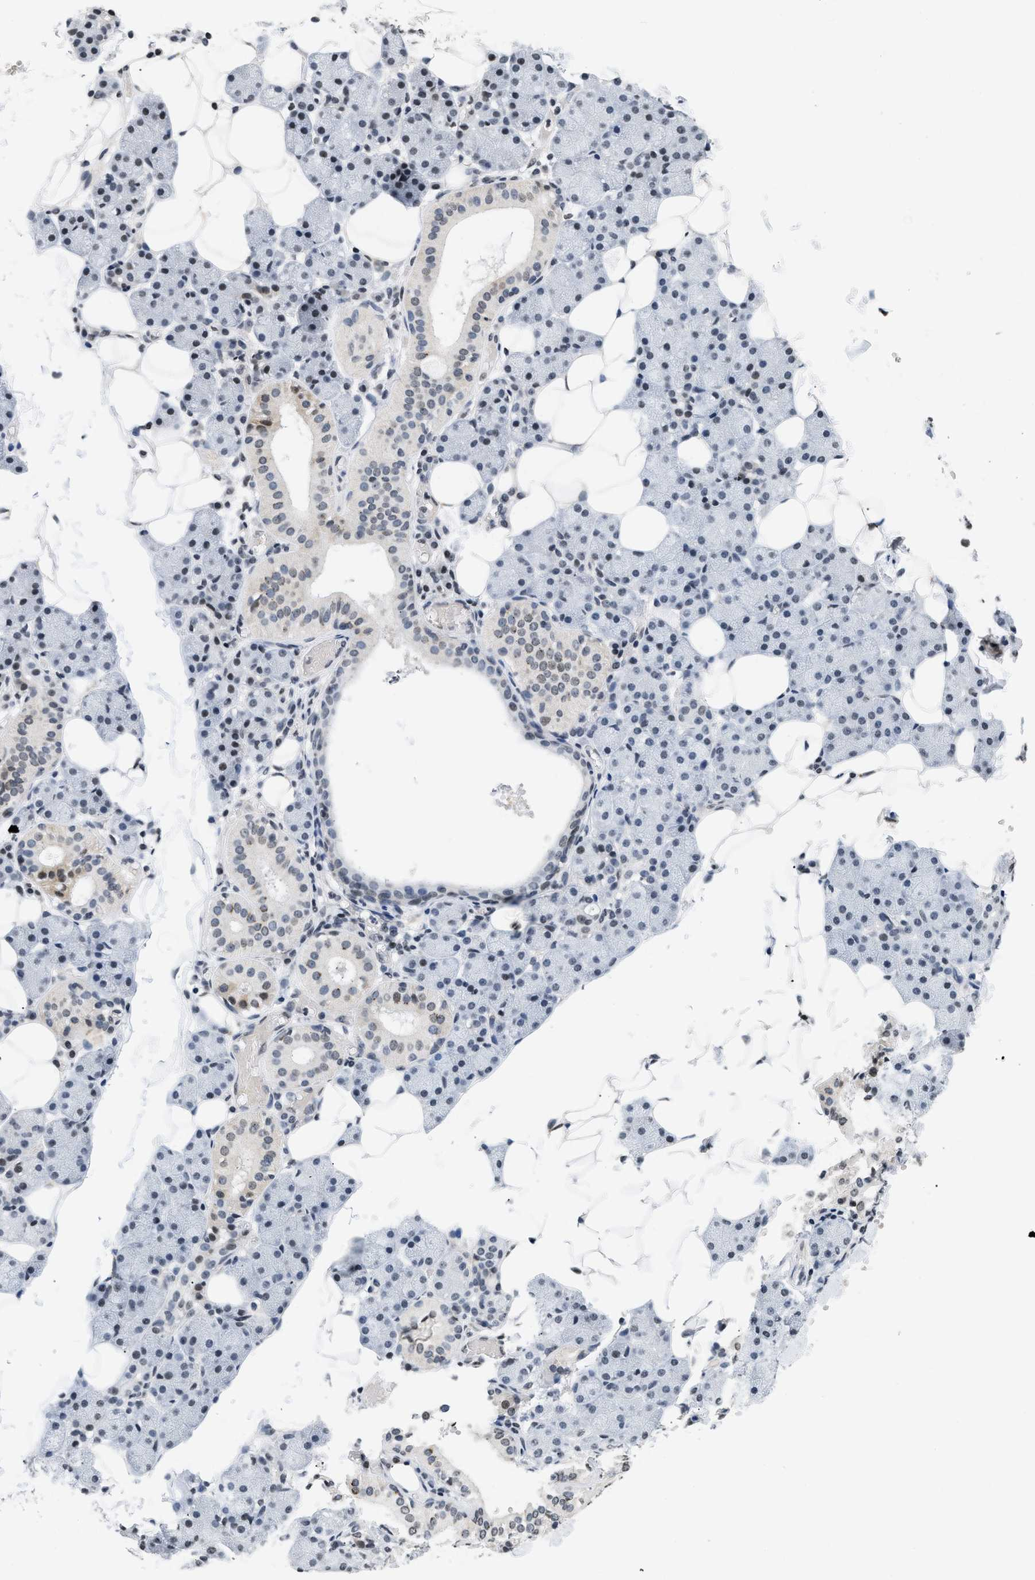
{"staining": {"intensity": "weak", "quantity": "<25%", "location": "cytoplasmic/membranous,nuclear"}, "tissue": "salivary gland", "cell_type": "Glandular cells", "image_type": "normal", "snomed": [{"axis": "morphology", "description": "Normal tissue, NOS"}, {"axis": "topography", "description": "Salivary gland"}], "caption": "Human salivary gland stained for a protein using immunohistochemistry (IHC) exhibits no staining in glandular cells.", "gene": "RAF1", "patient": {"sex": "female", "age": 33}}